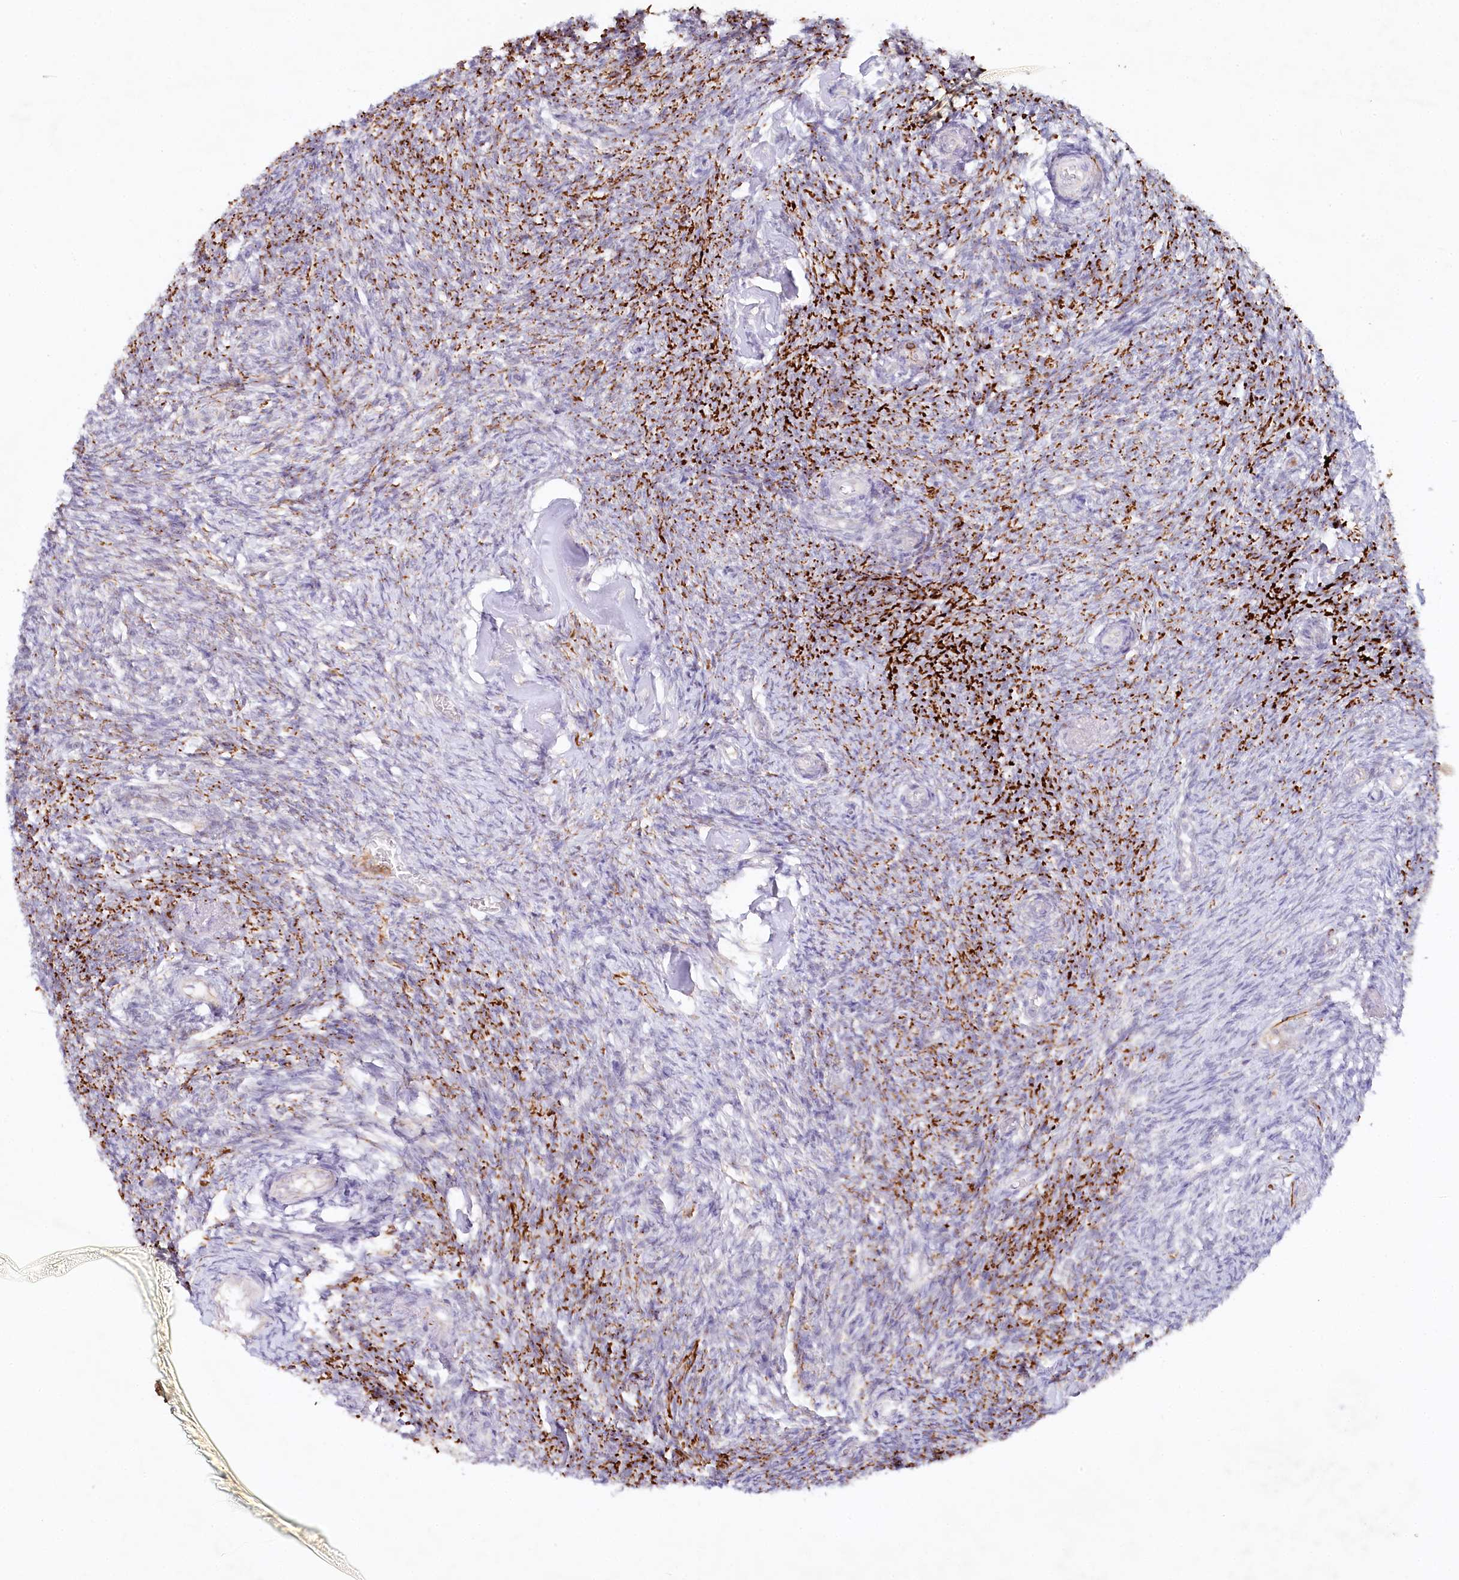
{"staining": {"intensity": "negative", "quantity": "none", "location": "none"}, "tissue": "ovary", "cell_type": "Ovarian stroma cells", "image_type": "normal", "snomed": [{"axis": "morphology", "description": "Normal tissue, NOS"}, {"axis": "topography", "description": "Ovary"}], "caption": "DAB immunohistochemical staining of normal human ovary shows no significant positivity in ovarian stroma cells.", "gene": "ALDH3B1", "patient": {"sex": "female", "age": 44}}